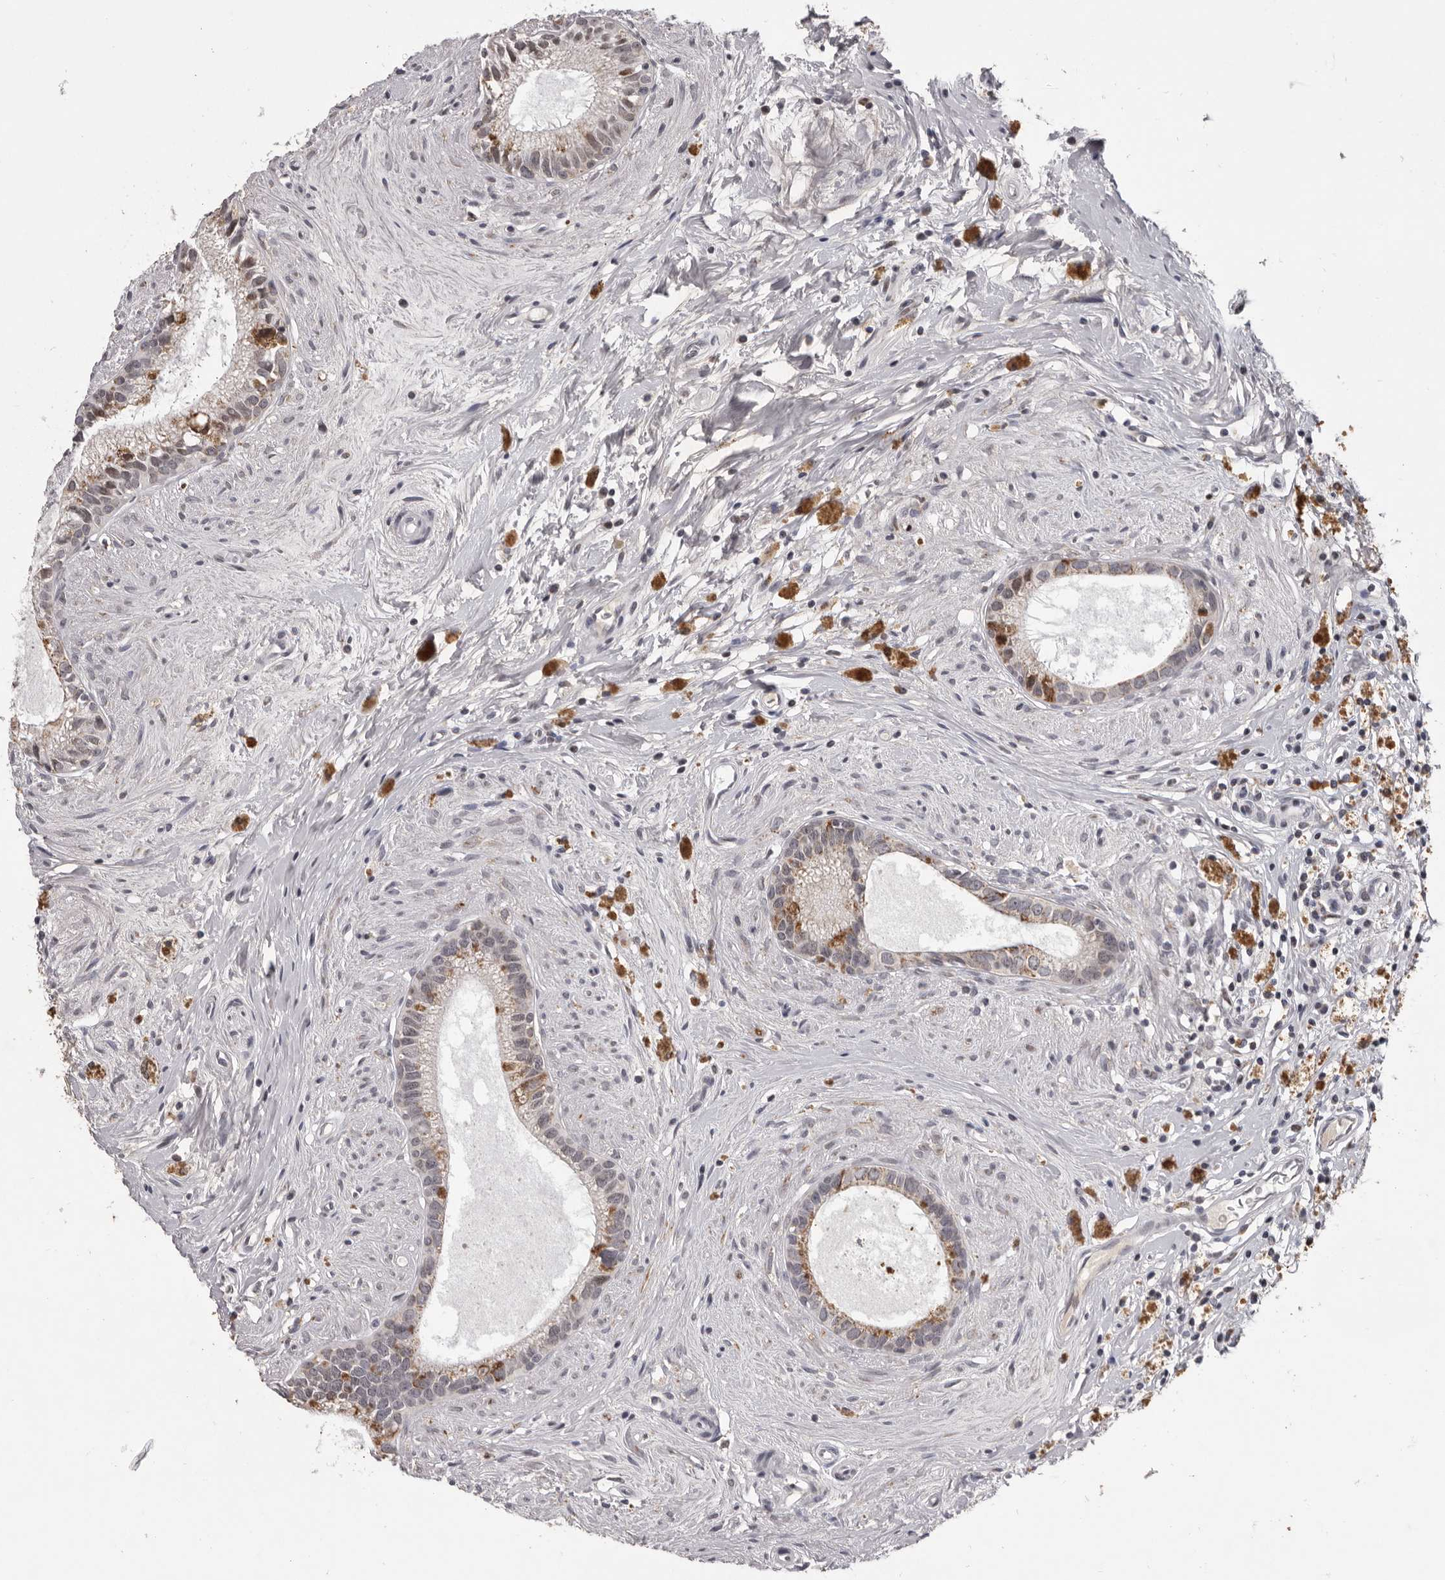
{"staining": {"intensity": "moderate", "quantity": "25%-75%", "location": "nuclear"}, "tissue": "epididymis", "cell_type": "Glandular cells", "image_type": "normal", "snomed": [{"axis": "morphology", "description": "Normal tissue, NOS"}, {"axis": "topography", "description": "Epididymis"}], "caption": "Glandular cells demonstrate medium levels of moderate nuclear staining in approximately 25%-75% of cells in benign epididymis.", "gene": "C17orf99", "patient": {"sex": "male", "age": 80}}